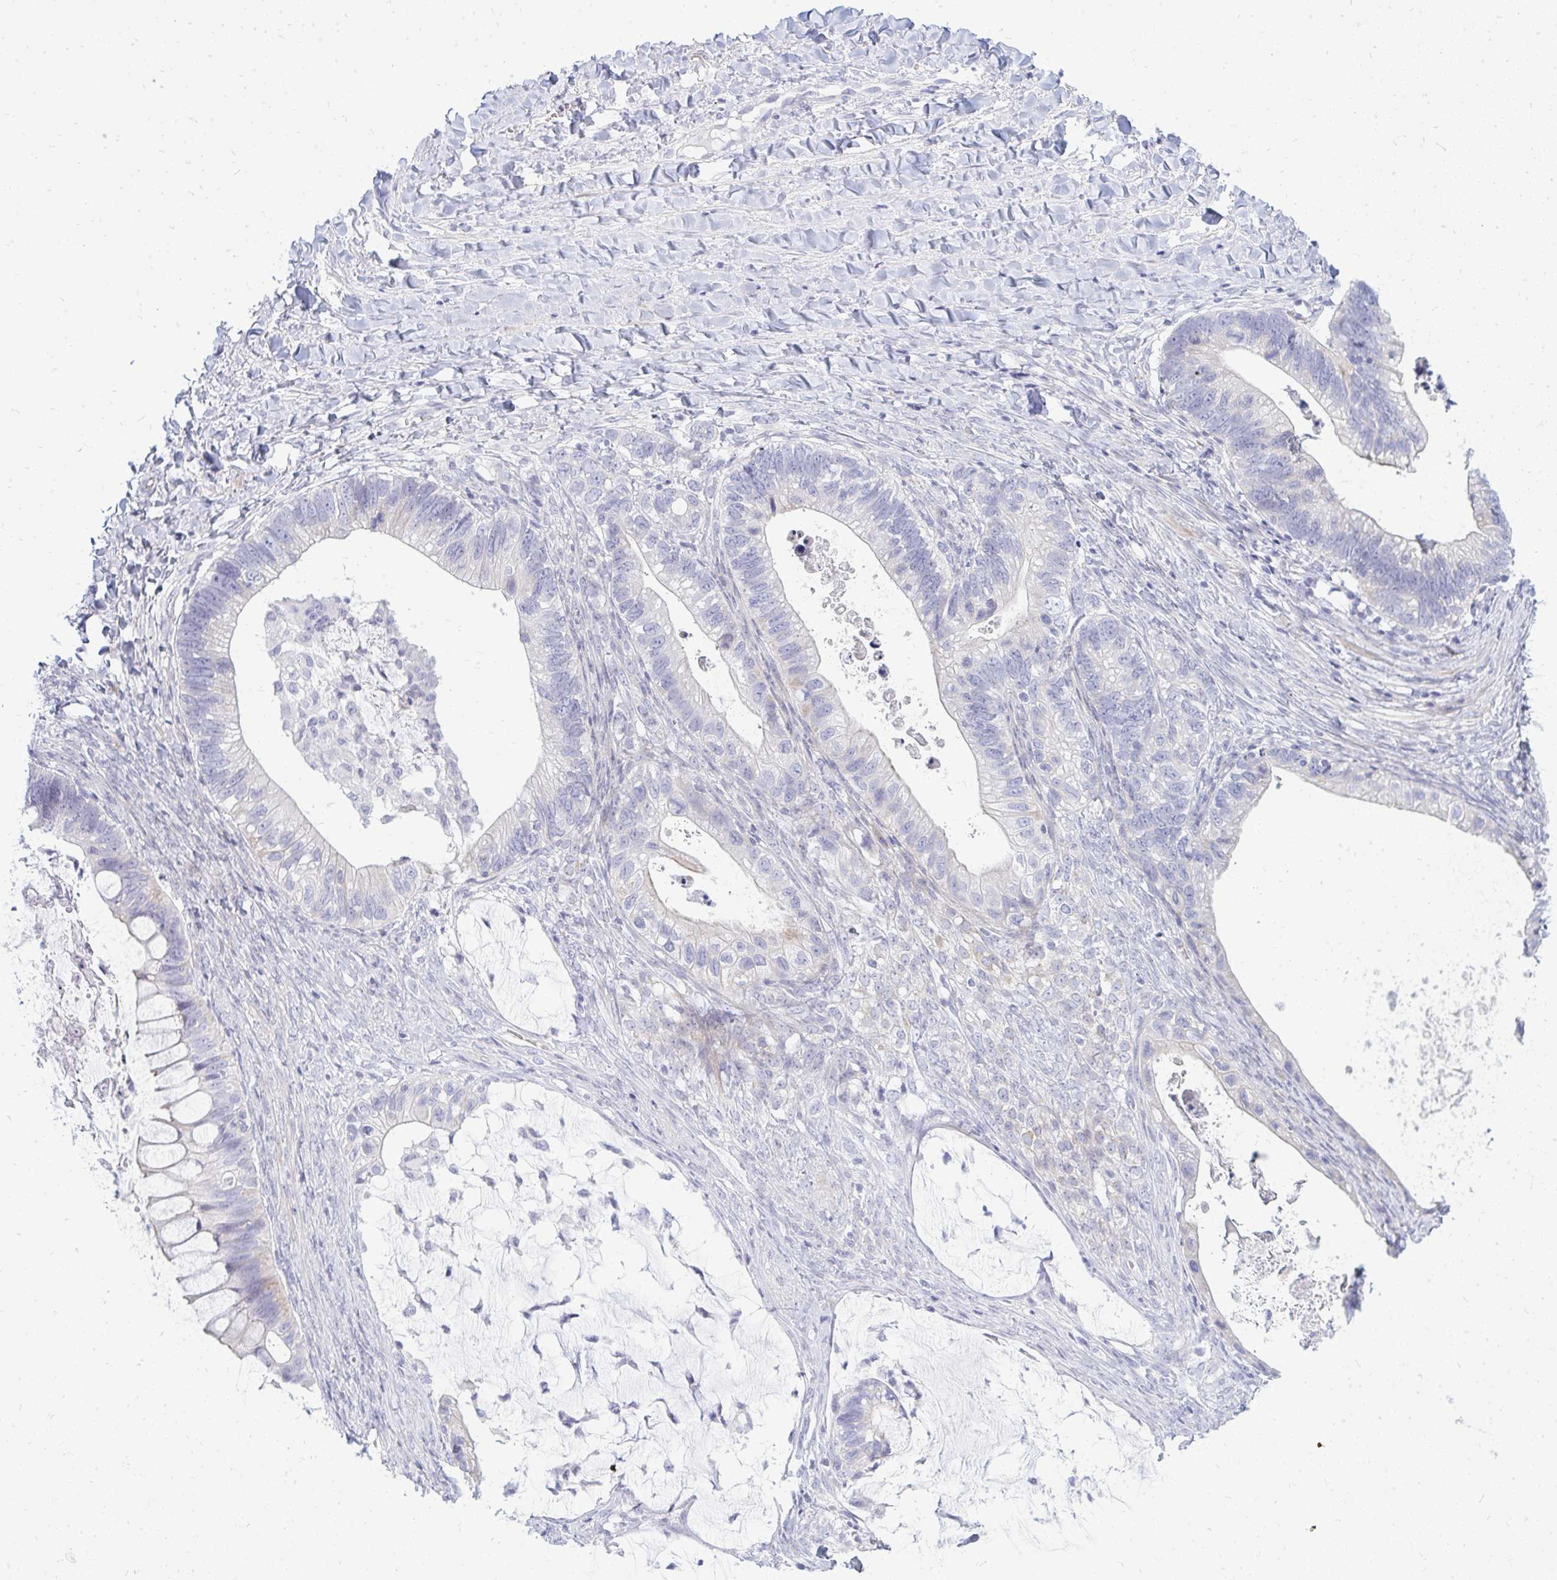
{"staining": {"intensity": "negative", "quantity": "none", "location": "none"}, "tissue": "ovarian cancer", "cell_type": "Tumor cells", "image_type": "cancer", "snomed": [{"axis": "morphology", "description": "Cystadenocarcinoma, mucinous, NOS"}, {"axis": "topography", "description": "Ovary"}], "caption": "Ovarian cancer (mucinous cystadenocarcinoma) was stained to show a protein in brown. There is no significant positivity in tumor cells. Nuclei are stained in blue.", "gene": "TSPEAR", "patient": {"sex": "female", "age": 61}}